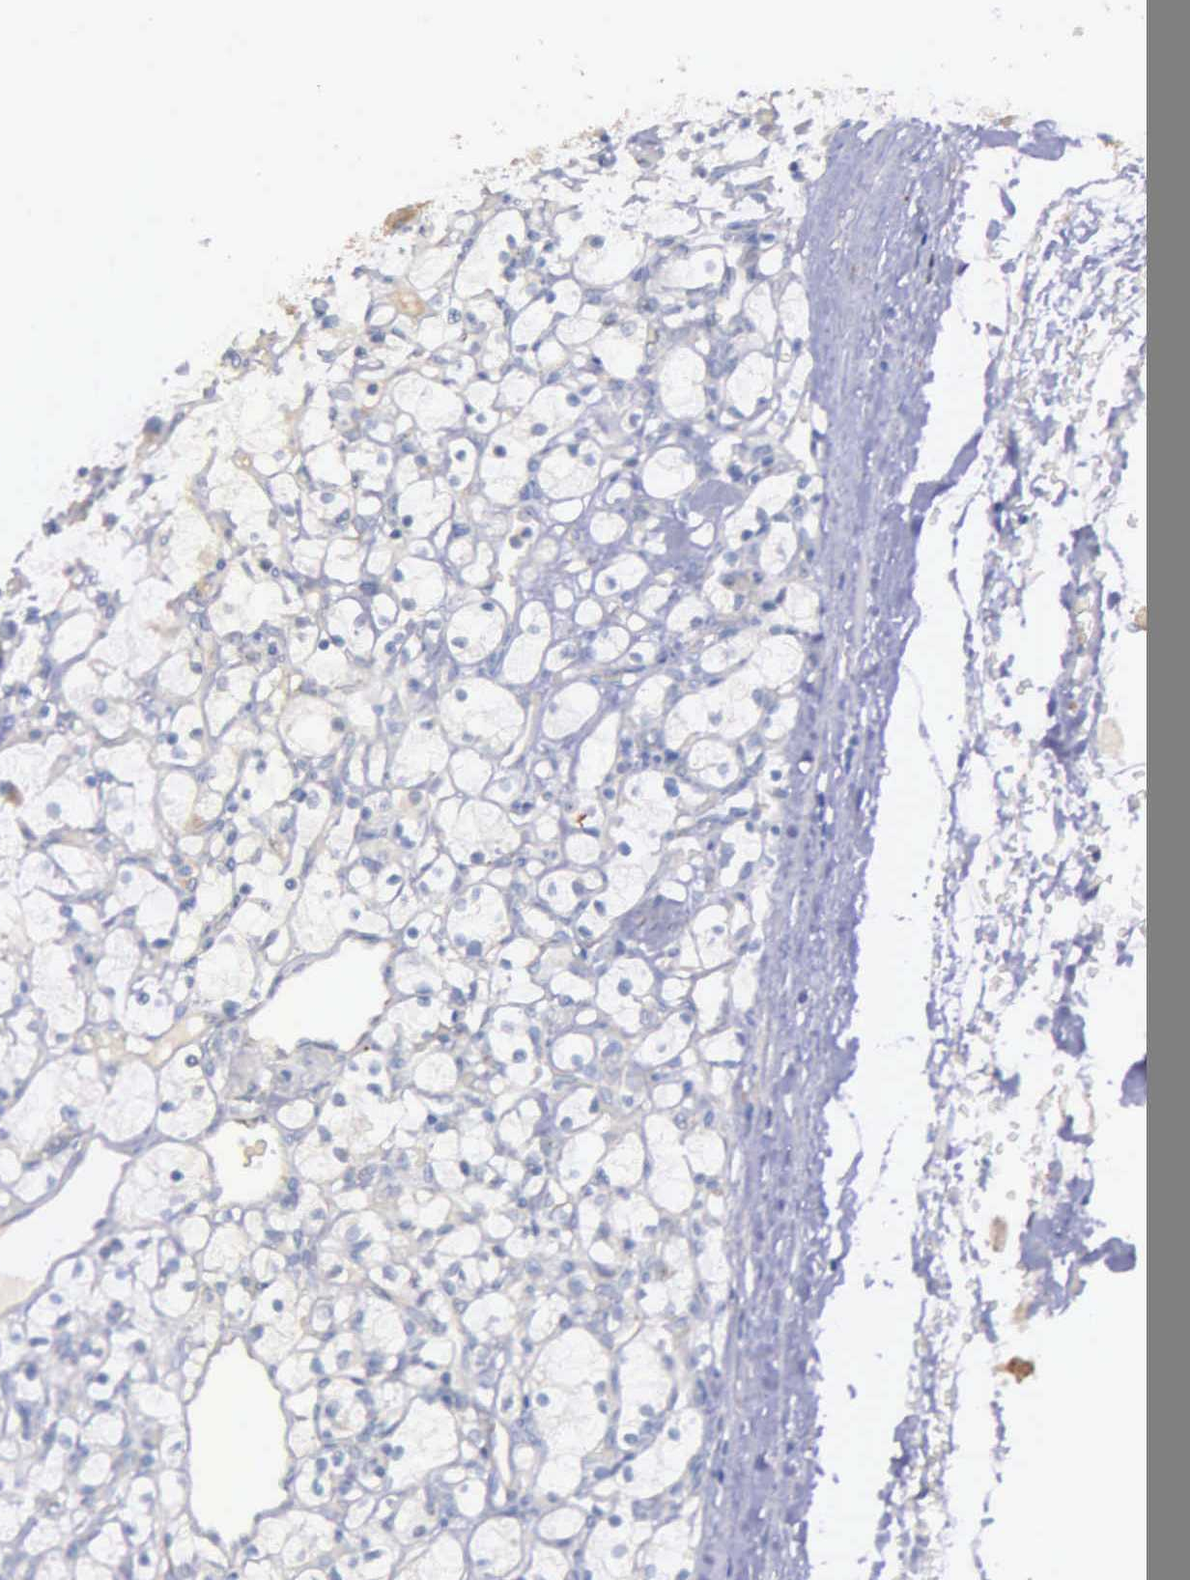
{"staining": {"intensity": "negative", "quantity": "none", "location": "none"}, "tissue": "renal cancer", "cell_type": "Tumor cells", "image_type": "cancer", "snomed": [{"axis": "morphology", "description": "Adenocarcinoma, NOS"}, {"axis": "topography", "description": "Kidney"}], "caption": "An immunohistochemistry (IHC) micrograph of adenocarcinoma (renal) is shown. There is no staining in tumor cells of adenocarcinoma (renal).", "gene": "ZC3H12B", "patient": {"sex": "female", "age": 83}}